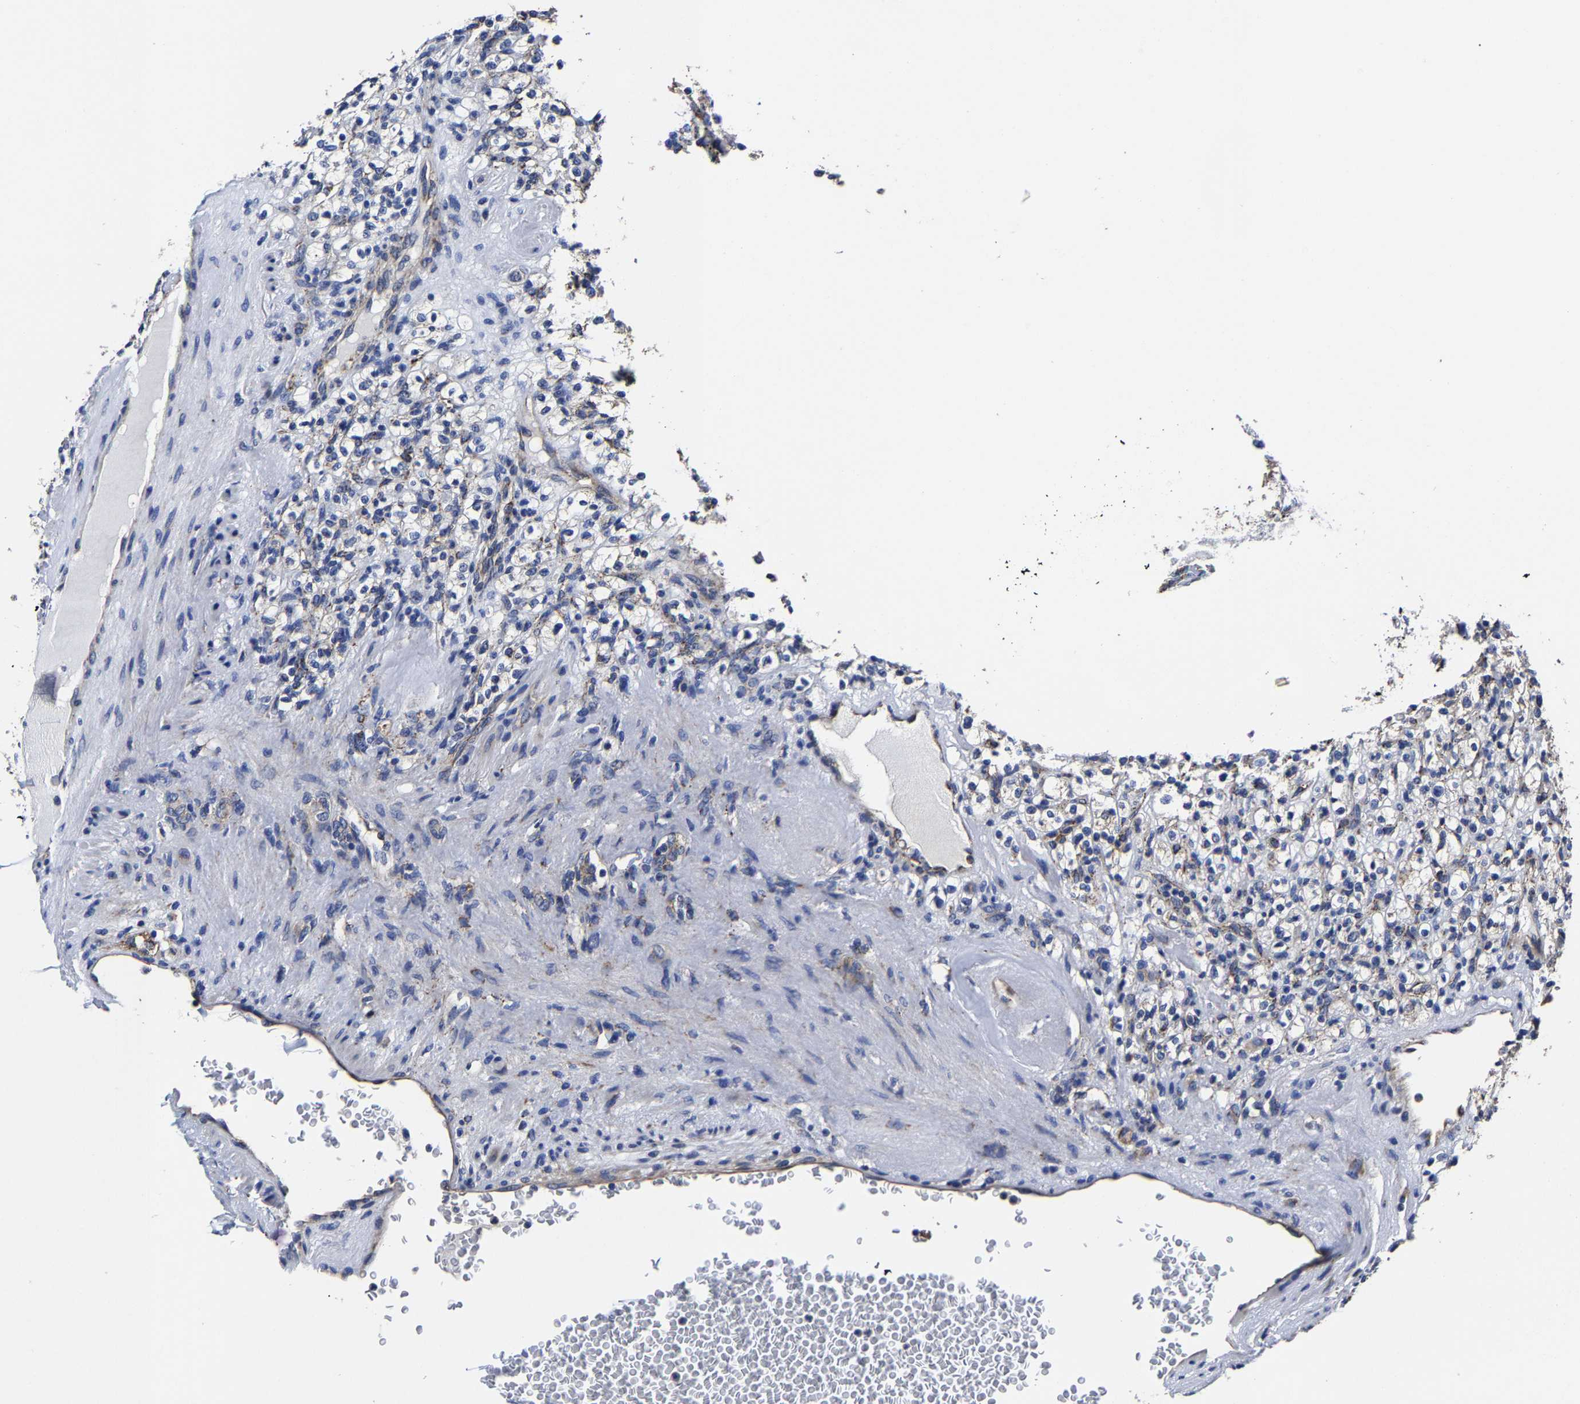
{"staining": {"intensity": "moderate", "quantity": "<25%", "location": "cytoplasmic/membranous"}, "tissue": "renal cancer", "cell_type": "Tumor cells", "image_type": "cancer", "snomed": [{"axis": "morphology", "description": "Normal tissue, NOS"}, {"axis": "morphology", "description": "Adenocarcinoma, NOS"}, {"axis": "topography", "description": "Kidney"}], "caption": "Protein analysis of renal cancer (adenocarcinoma) tissue shows moderate cytoplasmic/membranous staining in approximately <25% of tumor cells.", "gene": "AASS", "patient": {"sex": "female", "age": 72}}